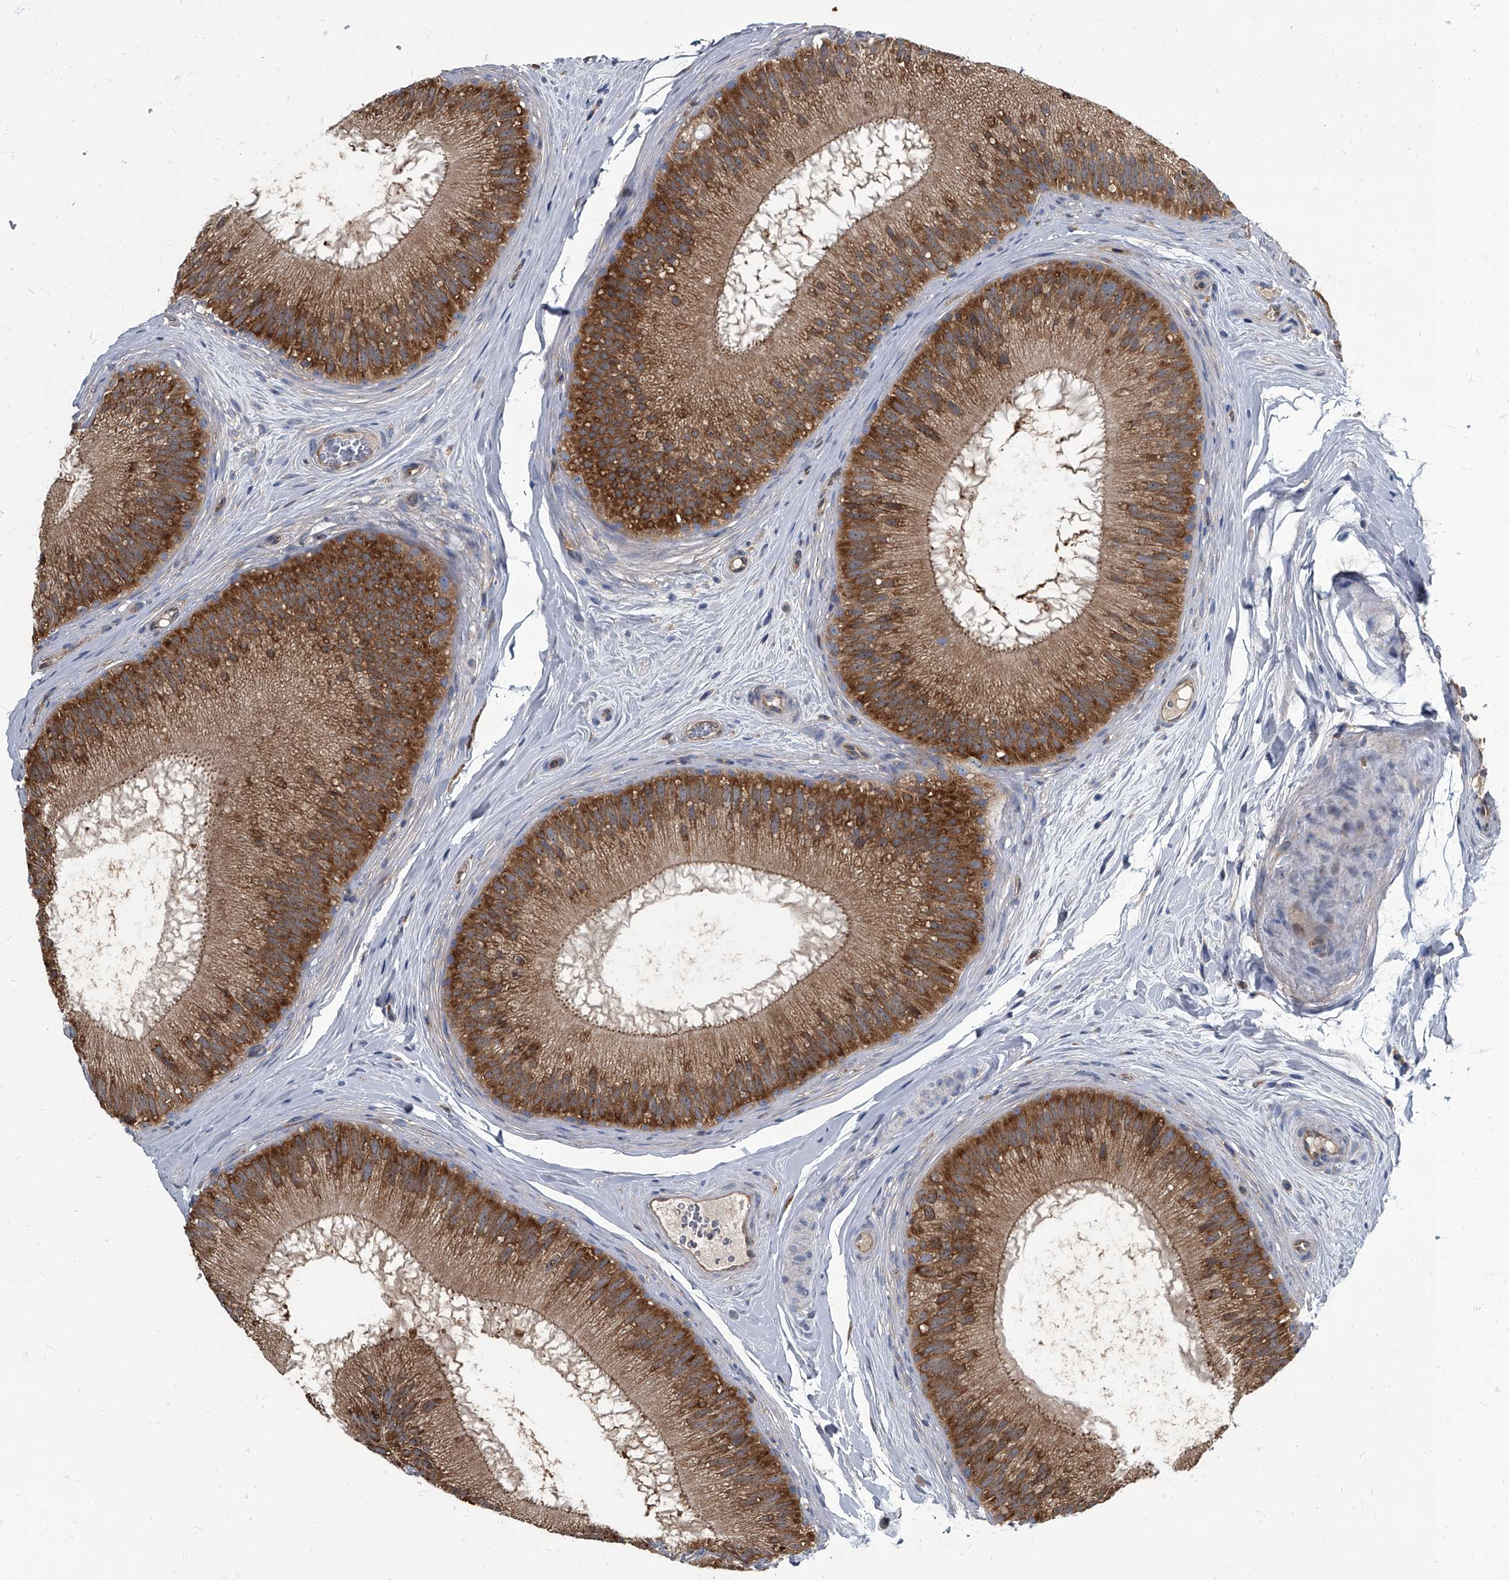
{"staining": {"intensity": "strong", "quantity": "25%-75%", "location": "cytoplasmic/membranous"}, "tissue": "epididymis", "cell_type": "Glandular cells", "image_type": "normal", "snomed": [{"axis": "morphology", "description": "Normal tissue, NOS"}, {"axis": "topography", "description": "Epididymis"}], "caption": "DAB (3,3'-diaminobenzidine) immunohistochemical staining of normal human epididymis shows strong cytoplasmic/membranous protein expression in about 25%-75% of glandular cells.", "gene": "CDV3", "patient": {"sex": "male", "age": 45}}